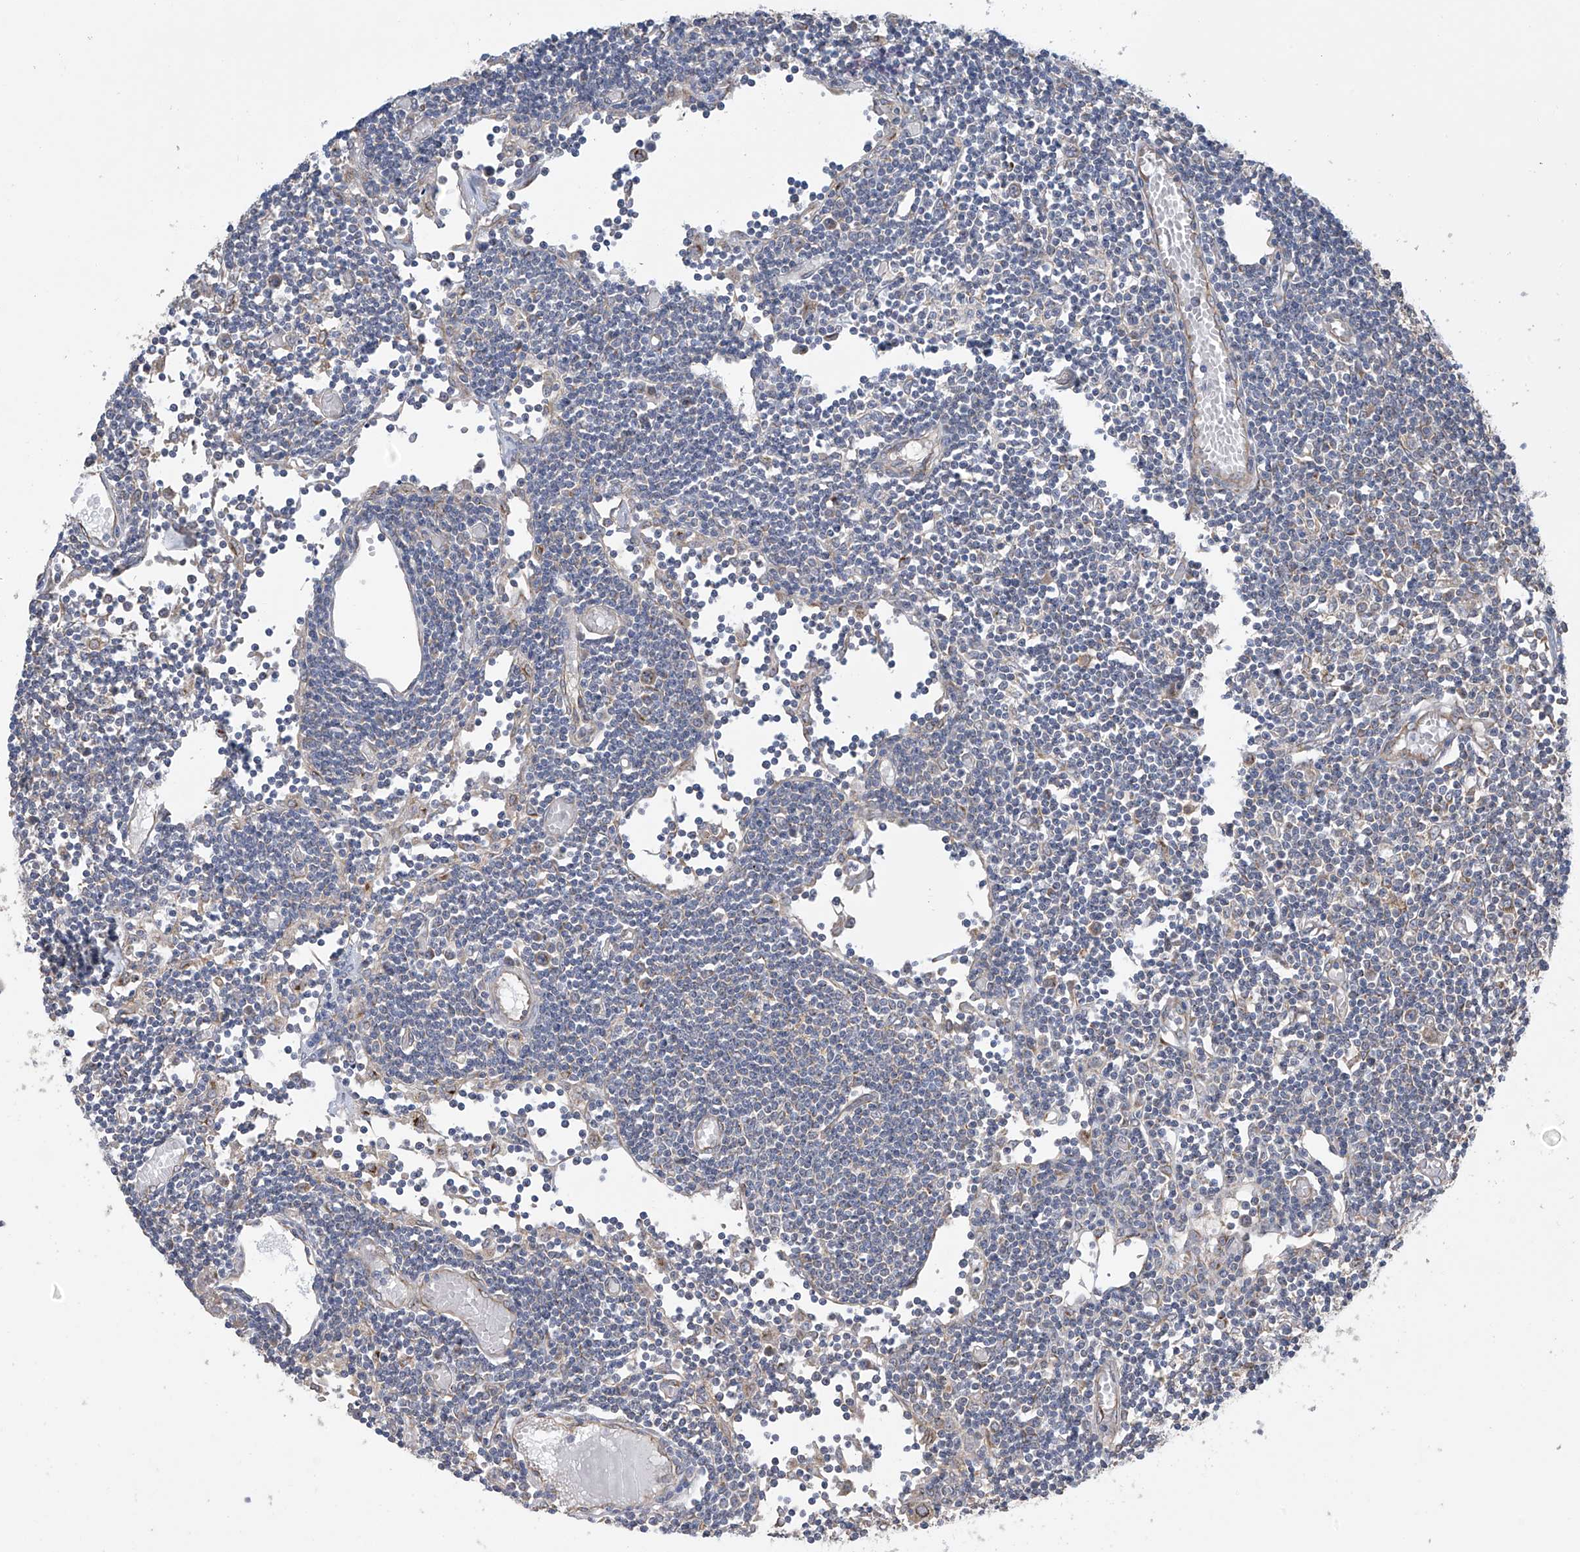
{"staining": {"intensity": "moderate", "quantity": "<25%", "location": "cytoplasmic/membranous"}, "tissue": "lymph node", "cell_type": "Germinal center cells", "image_type": "normal", "snomed": [{"axis": "morphology", "description": "Normal tissue, NOS"}, {"axis": "topography", "description": "Lymph node"}], "caption": "Lymph node stained with DAB immunohistochemistry (IHC) reveals low levels of moderate cytoplasmic/membranous positivity in about <25% of germinal center cells.", "gene": "PNPT1", "patient": {"sex": "female", "age": 11}}